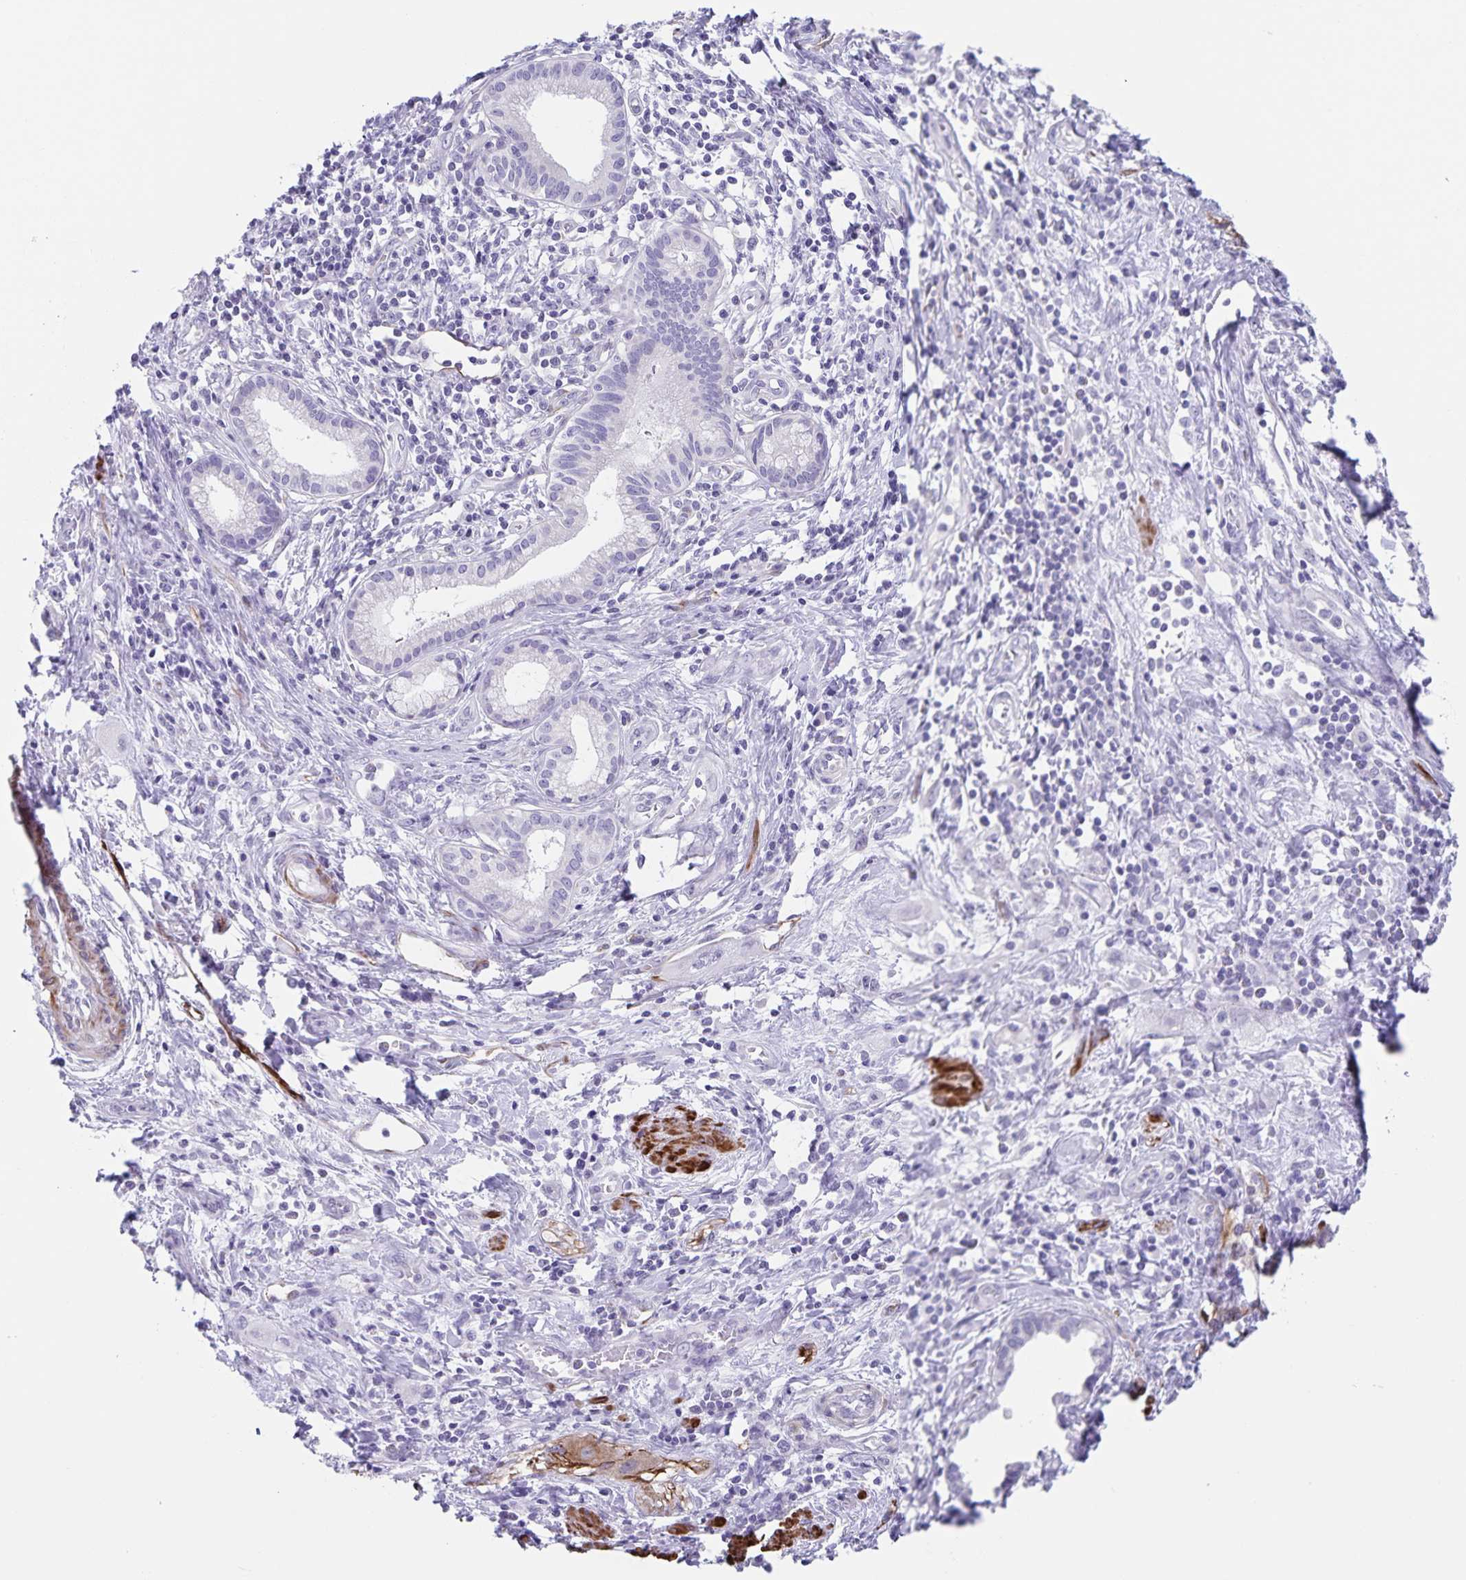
{"staining": {"intensity": "negative", "quantity": "none", "location": "none"}, "tissue": "pancreatic cancer", "cell_type": "Tumor cells", "image_type": "cancer", "snomed": [{"axis": "morphology", "description": "Adenocarcinoma, NOS"}, {"axis": "topography", "description": "Pancreas"}], "caption": "Pancreatic adenocarcinoma stained for a protein using IHC shows no positivity tumor cells.", "gene": "SYNM", "patient": {"sex": "female", "age": 66}}